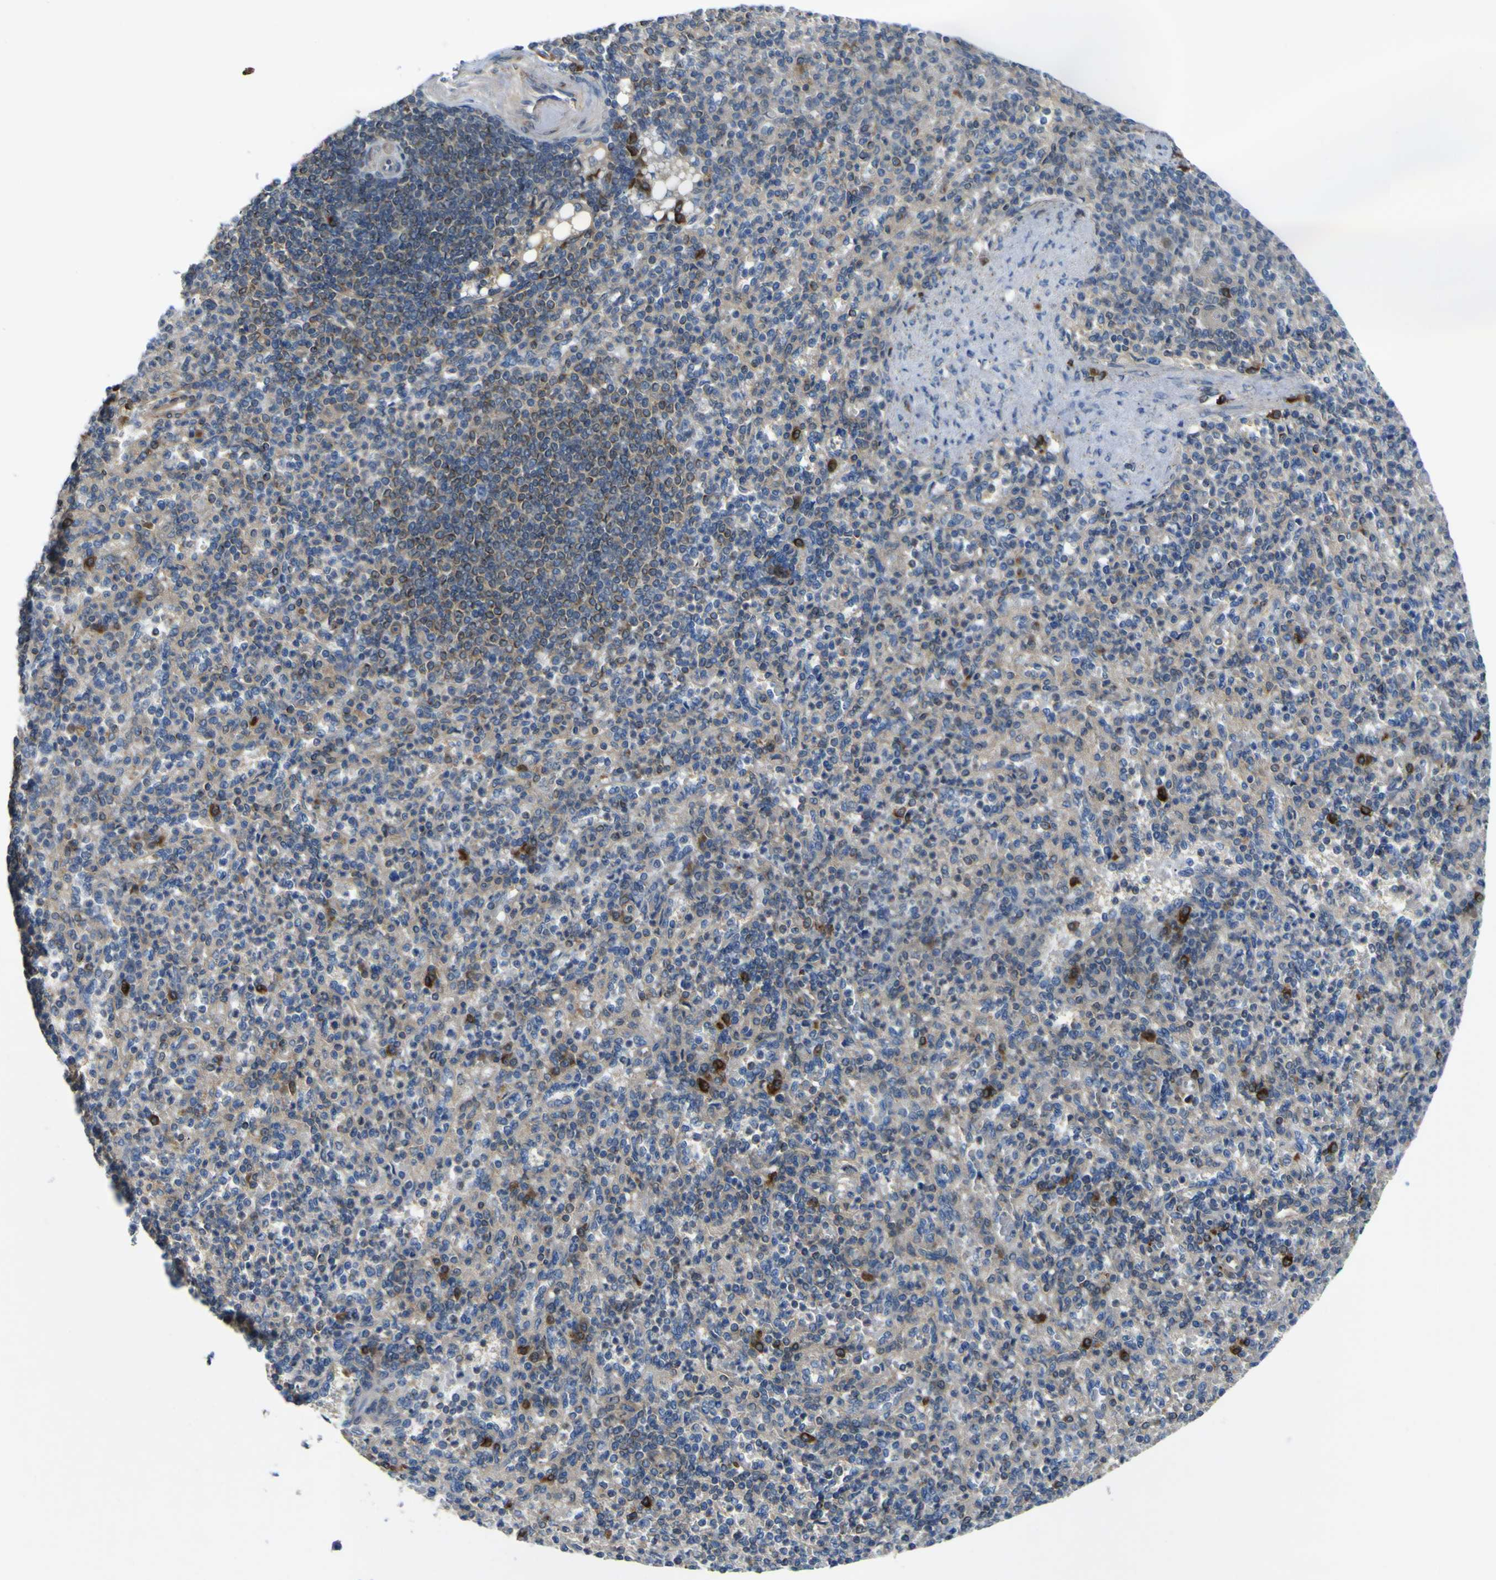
{"staining": {"intensity": "moderate", "quantity": "25%-75%", "location": "cytoplasmic/membranous"}, "tissue": "spleen", "cell_type": "Cells in red pulp", "image_type": "normal", "snomed": [{"axis": "morphology", "description": "Normal tissue, NOS"}, {"axis": "topography", "description": "Spleen"}], "caption": "IHC photomicrograph of benign spleen: spleen stained using immunohistochemistry (IHC) shows medium levels of moderate protein expression localized specifically in the cytoplasmic/membranous of cells in red pulp, appearing as a cytoplasmic/membranous brown color.", "gene": "EML2", "patient": {"sex": "female", "age": 74}}